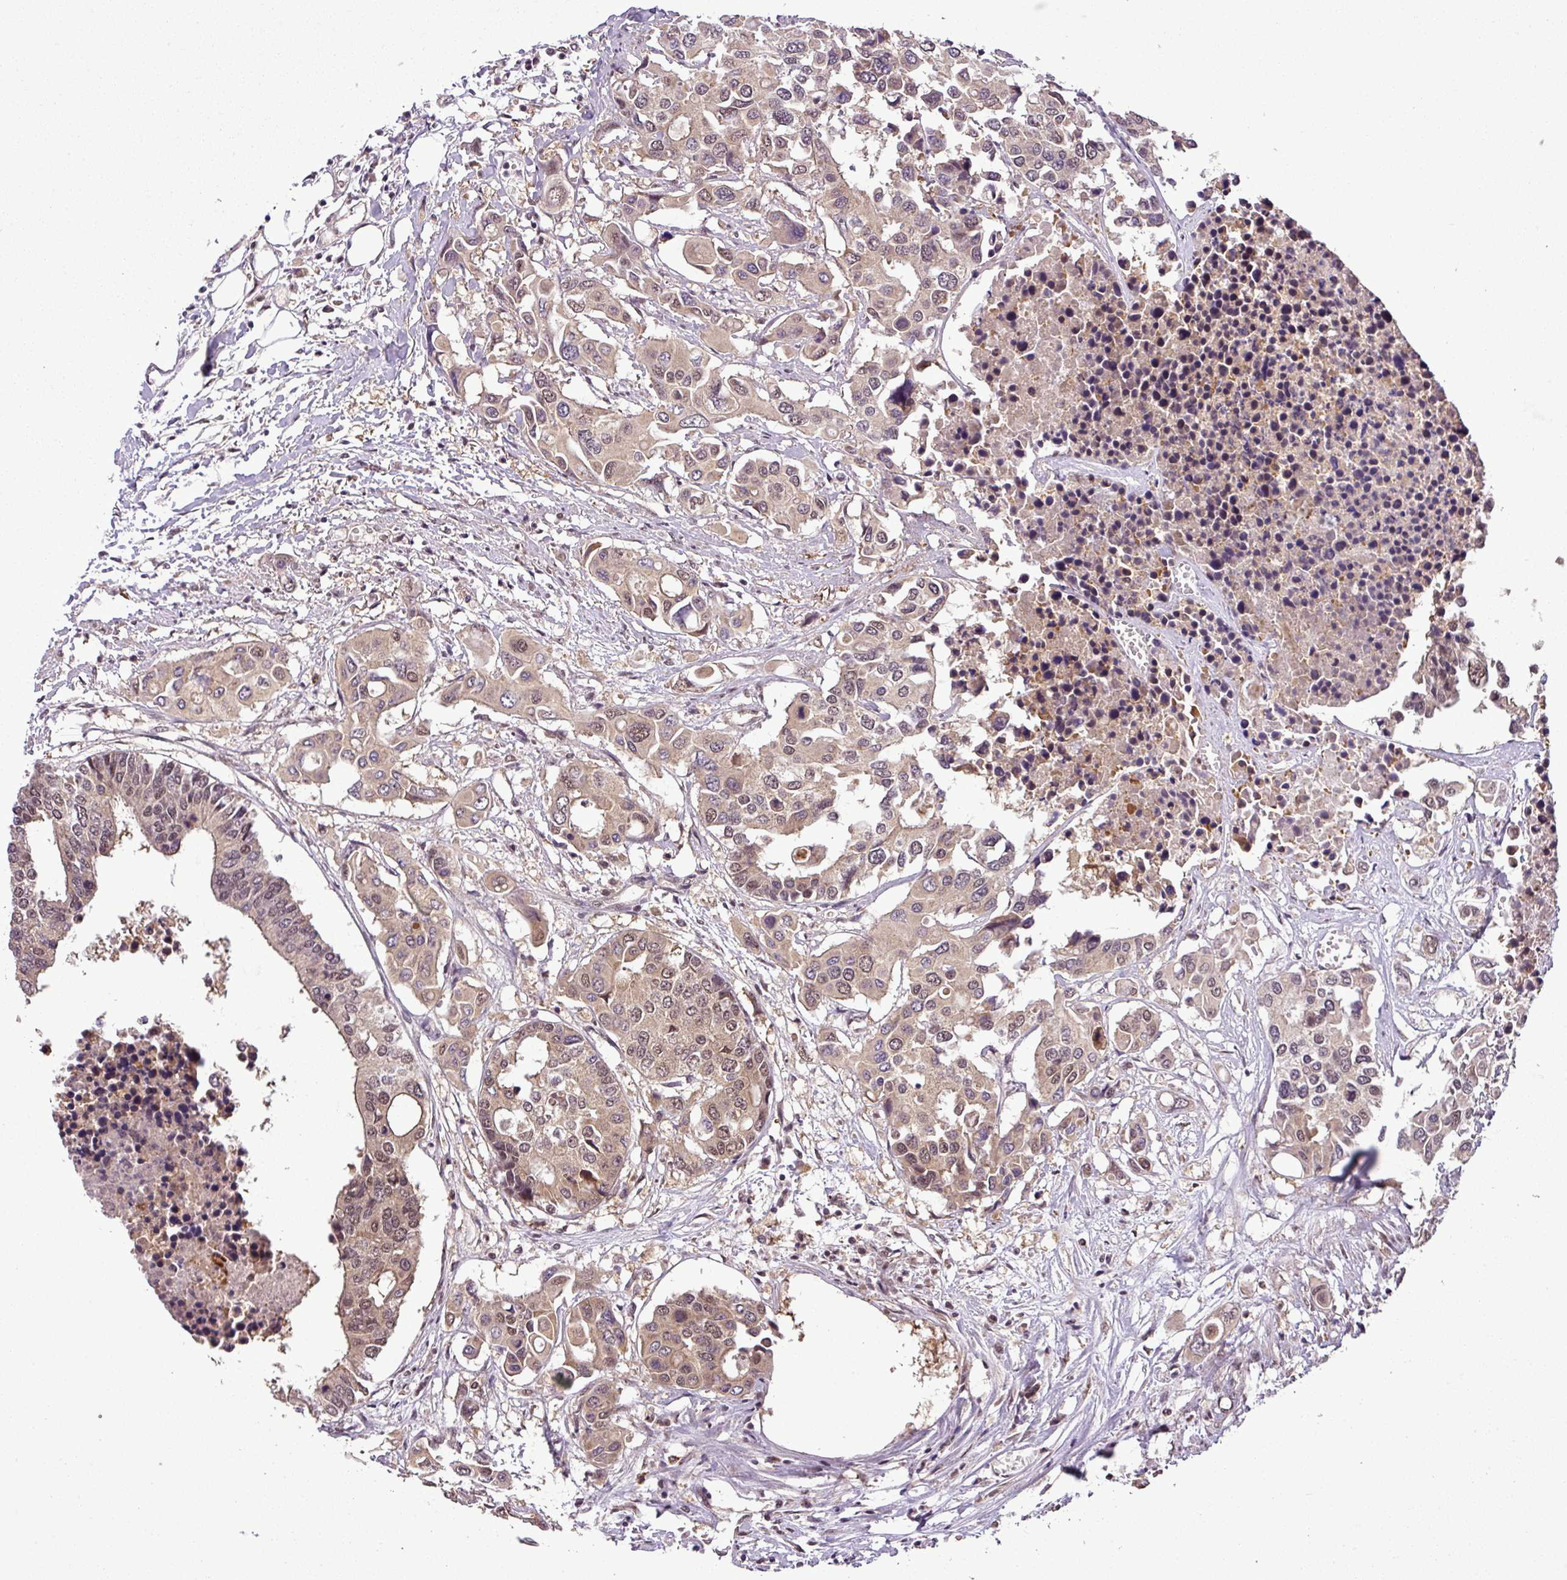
{"staining": {"intensity": "weak", "quantity": ">75%", "location": "cytoplasmic/membranous,nuclear"}, "tissue": "colorectal cancer", "cell_type": "Tumor cells", "image_type": "cancer", "snomed": [{"axis": "morphology", "description": "Adenocarcinoma, NOS"}, {"axis": "topography", "description": "Colon"}], "caption": "Adenocarcinoma (colorectal) stained with DAB (3,3'-diaminobenzidine) immunohistochemistry displays low levels of weak cytoplasmic/membranous and nuclear positivity in approximately >75% of tumor cells.", "gene": "MFHAS1", "patient": {"sex": "male", "age": 77}}